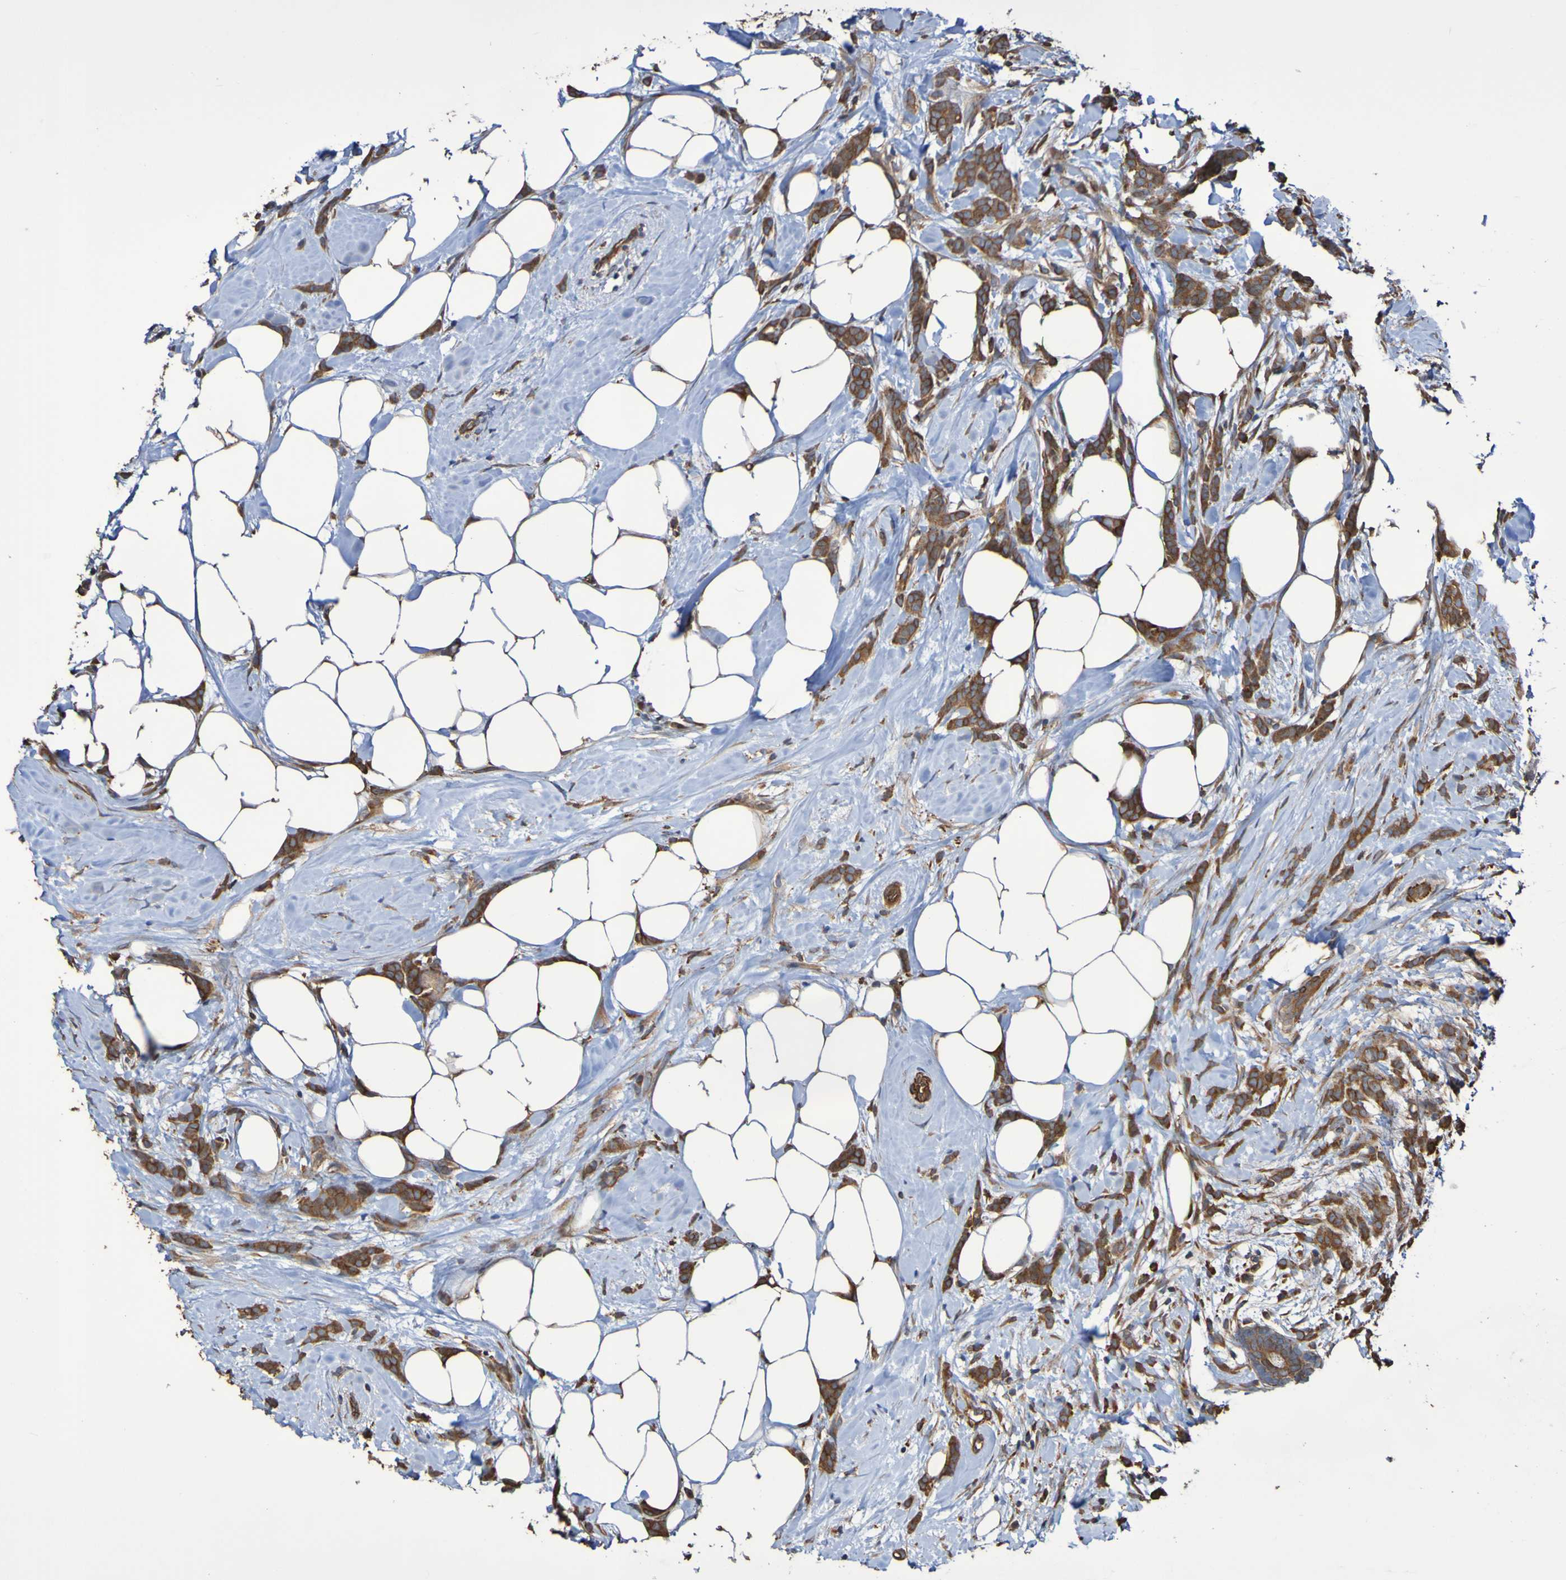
{"staining": {"intensity": "moderate", "quantity": ">75%", "location": "cytoplasmic/membranous"}, "tissue": "breast cancer", "cell_type": "Tumor cells", "image_type": "cancer", "snomed": [{"axis": "morphology", "description": "Lobular carcinoma, in situ"}, {"axis": "morphology", "description": "Lobular carcinoma"}, {"axis": "topography", "description": "Breast"}], "caption": "Protein staining of lobular carcinoma (breast) tissue displays moderate cytoplasmic/membranous positivity in approximately >75% of tumor cells.", "gene": "RAB11A", "patient": {"sex": "female", "age": 41}}